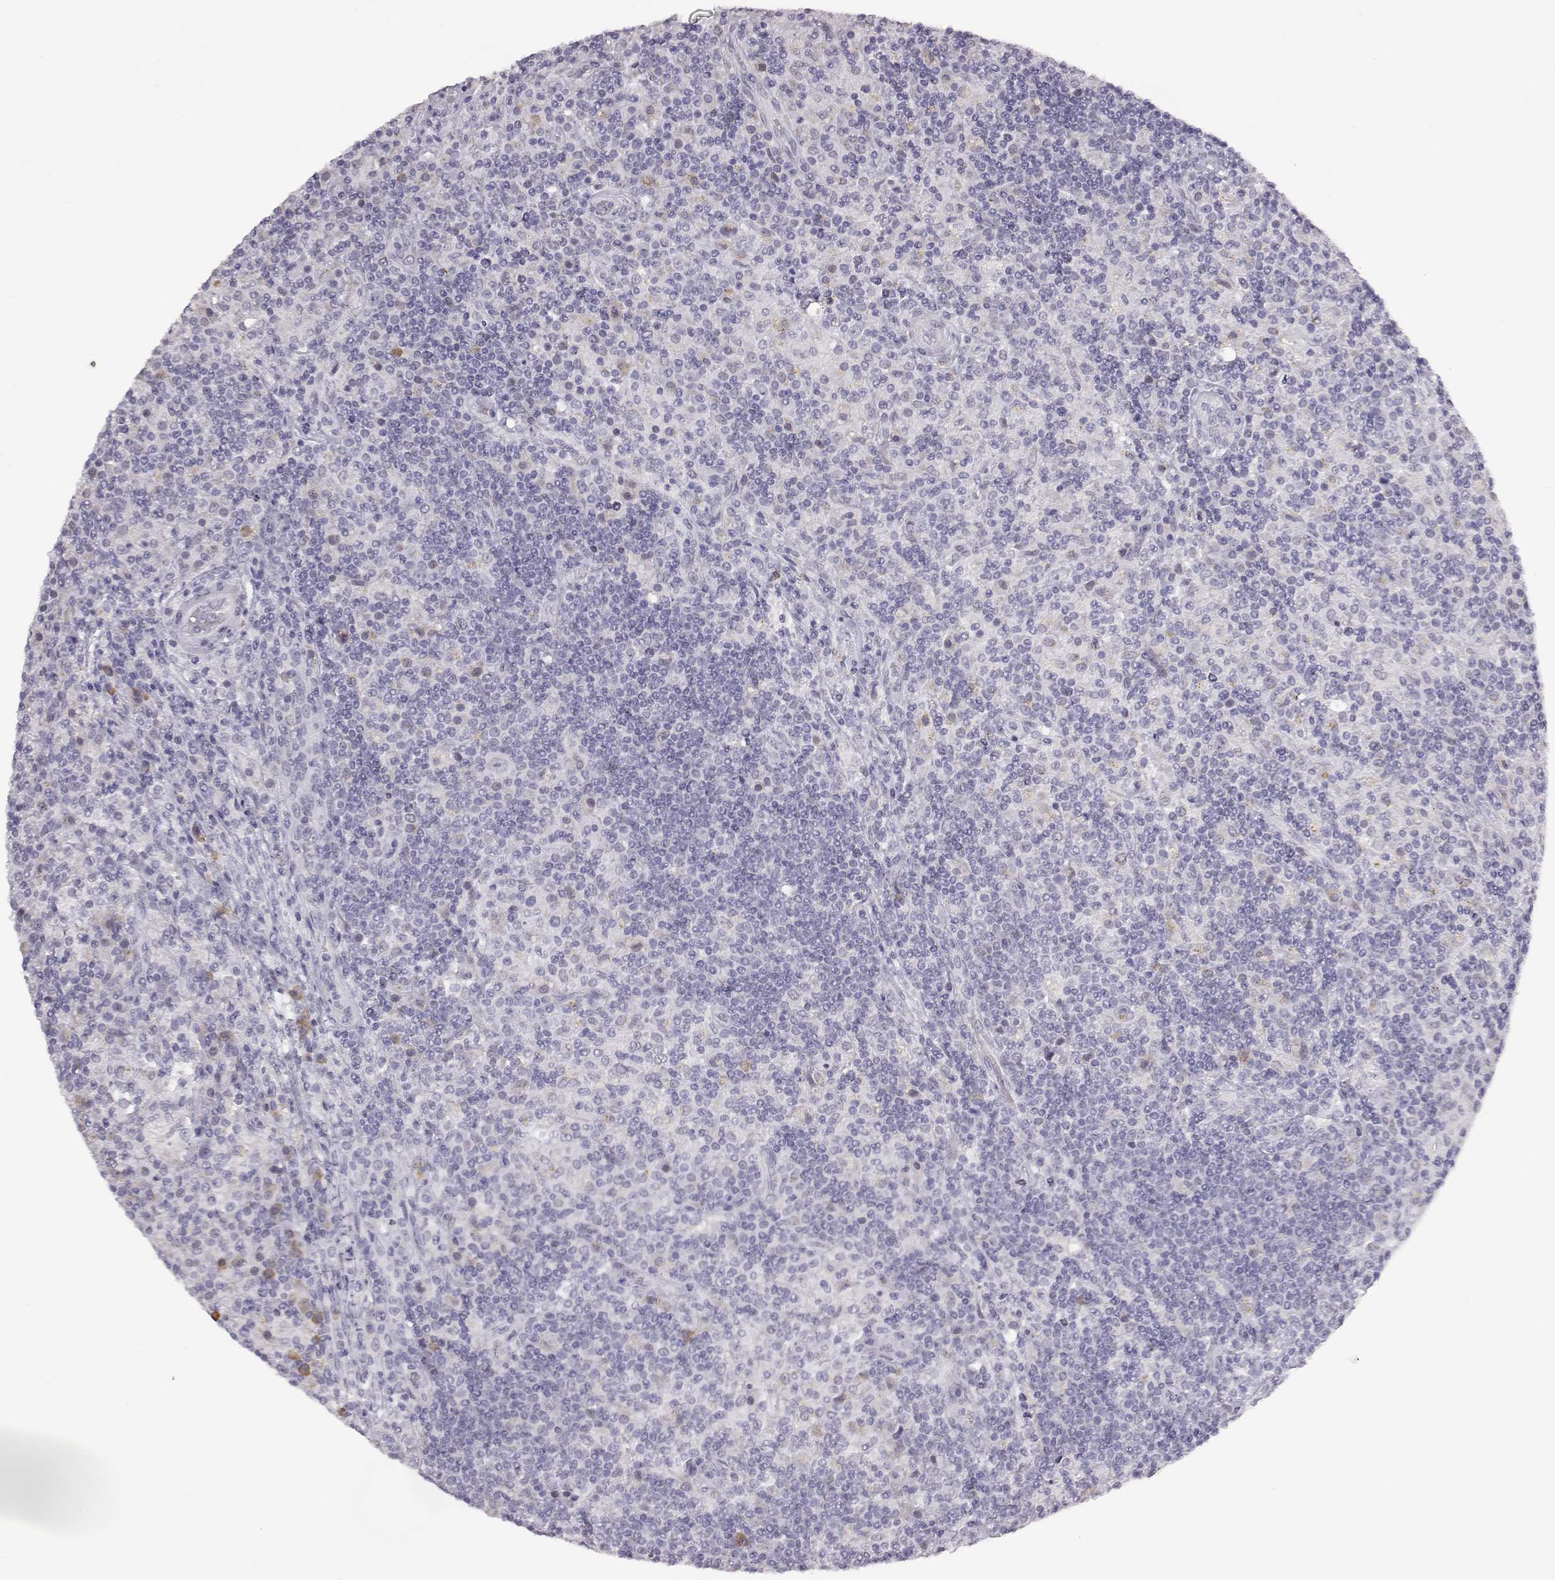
{"staining": {"intensity": "negative", "quantity": "none", "location": "none"}, "tissue": "lymphoma", "cell_type": "Tumor cells", "image_type": "cancer", "snomed": [{"axis": "morphology", "description": "Hodgkin's disease, NOS"}, {"axis": "topography", "description": "Lymph node"}], "caption": "A histopathology image of lymphoma stained for a protein reveals no brown staining in tumor cells.", "gene": "VGF", "patient": {"sex": "male", "age": 70}}